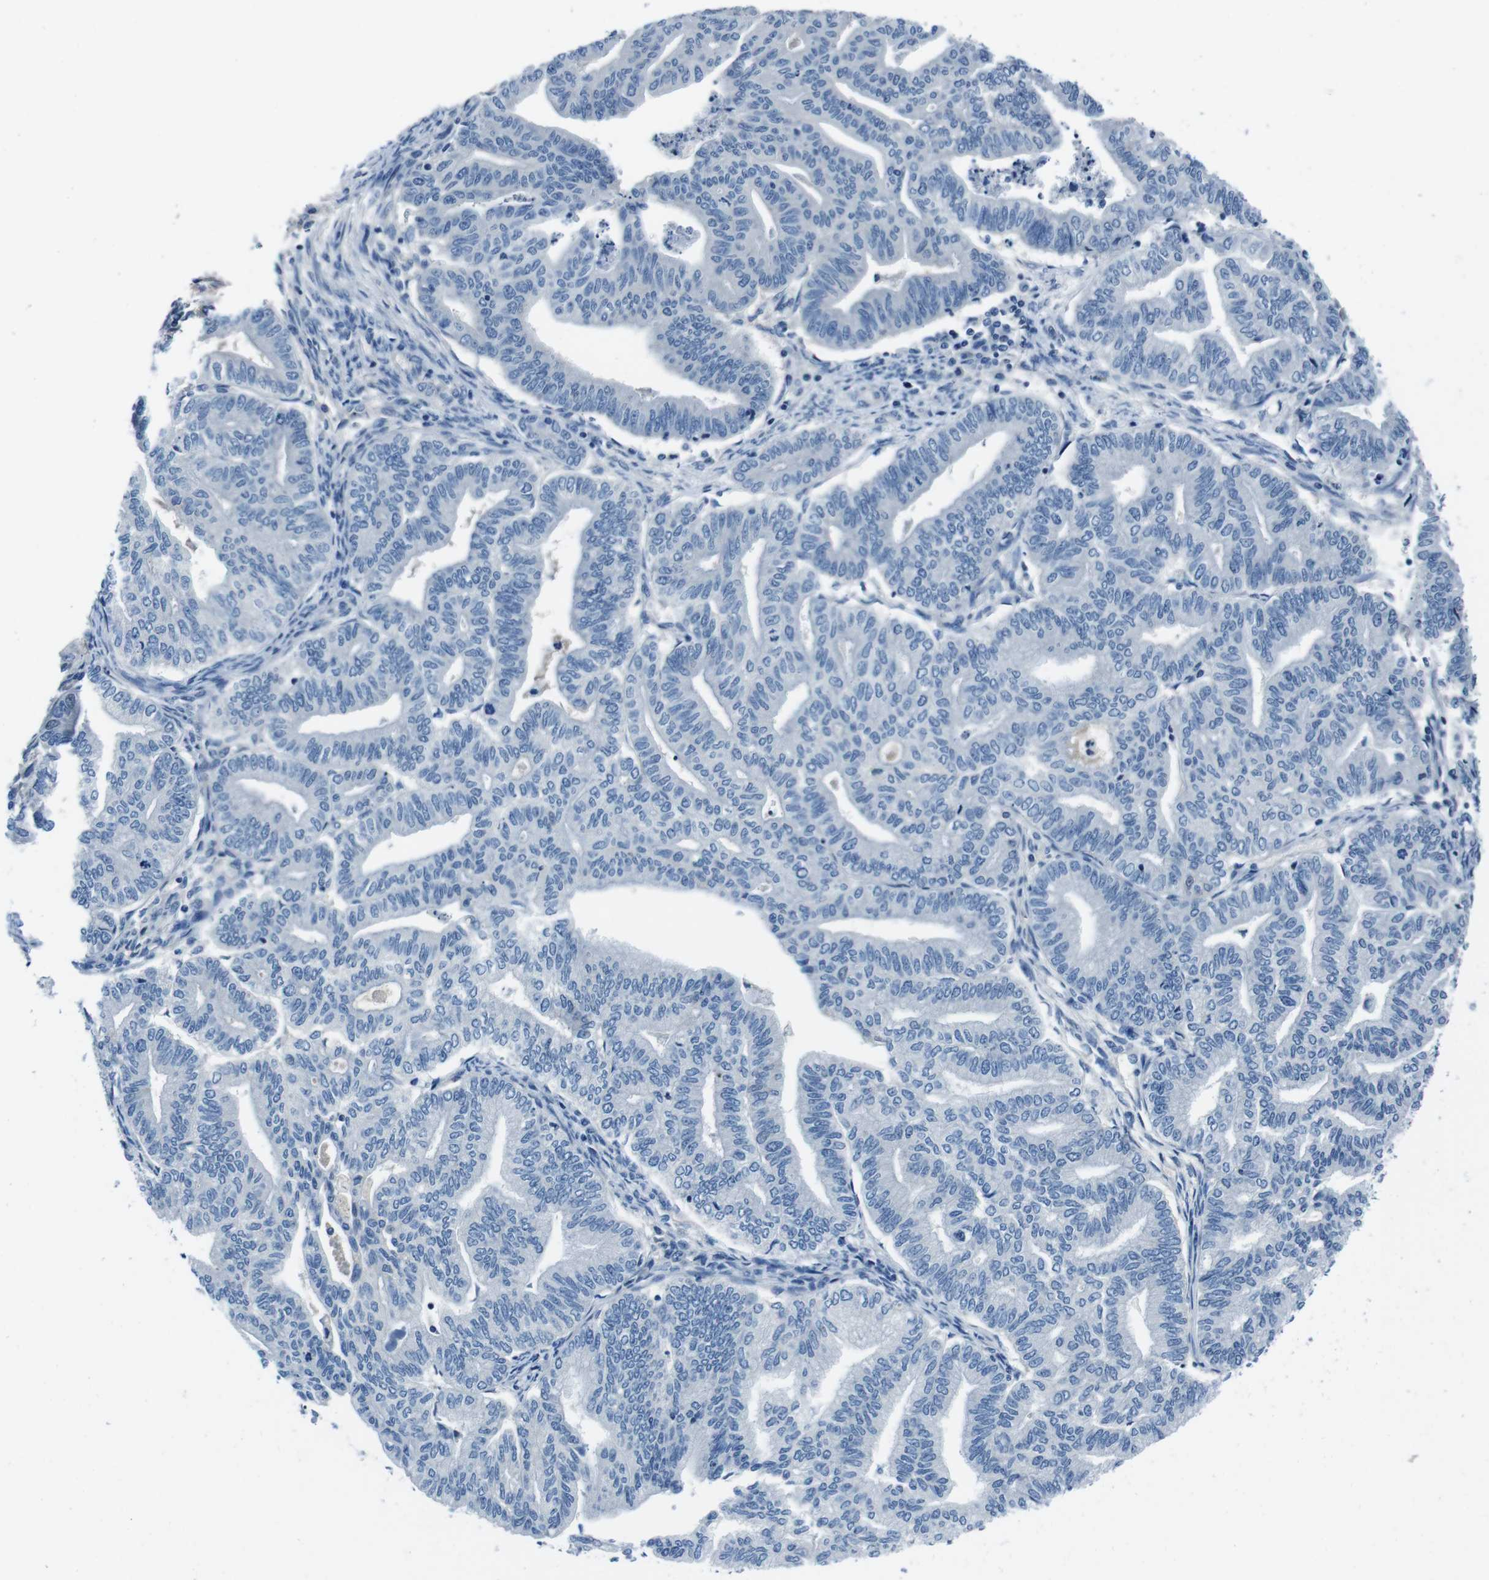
{"staining": {"intensity": "negative", "quantity": "none", "location": "none"}, "tissue": "endometrial cancer", "cell_type": "Tumor cells", "image_type": "cancer", "snomed": [{"axis": "morphology", "description": "Adenocarcinoma, NOS"}, {"axis": "topography", "description": "Endometrium"}], "caption": "Endometrial cancer was stained to show a protein in brown. There is no significant staining in tumor cells.", "gene": "CASQ1", "patient": {"sex": "female", "age": 79}}